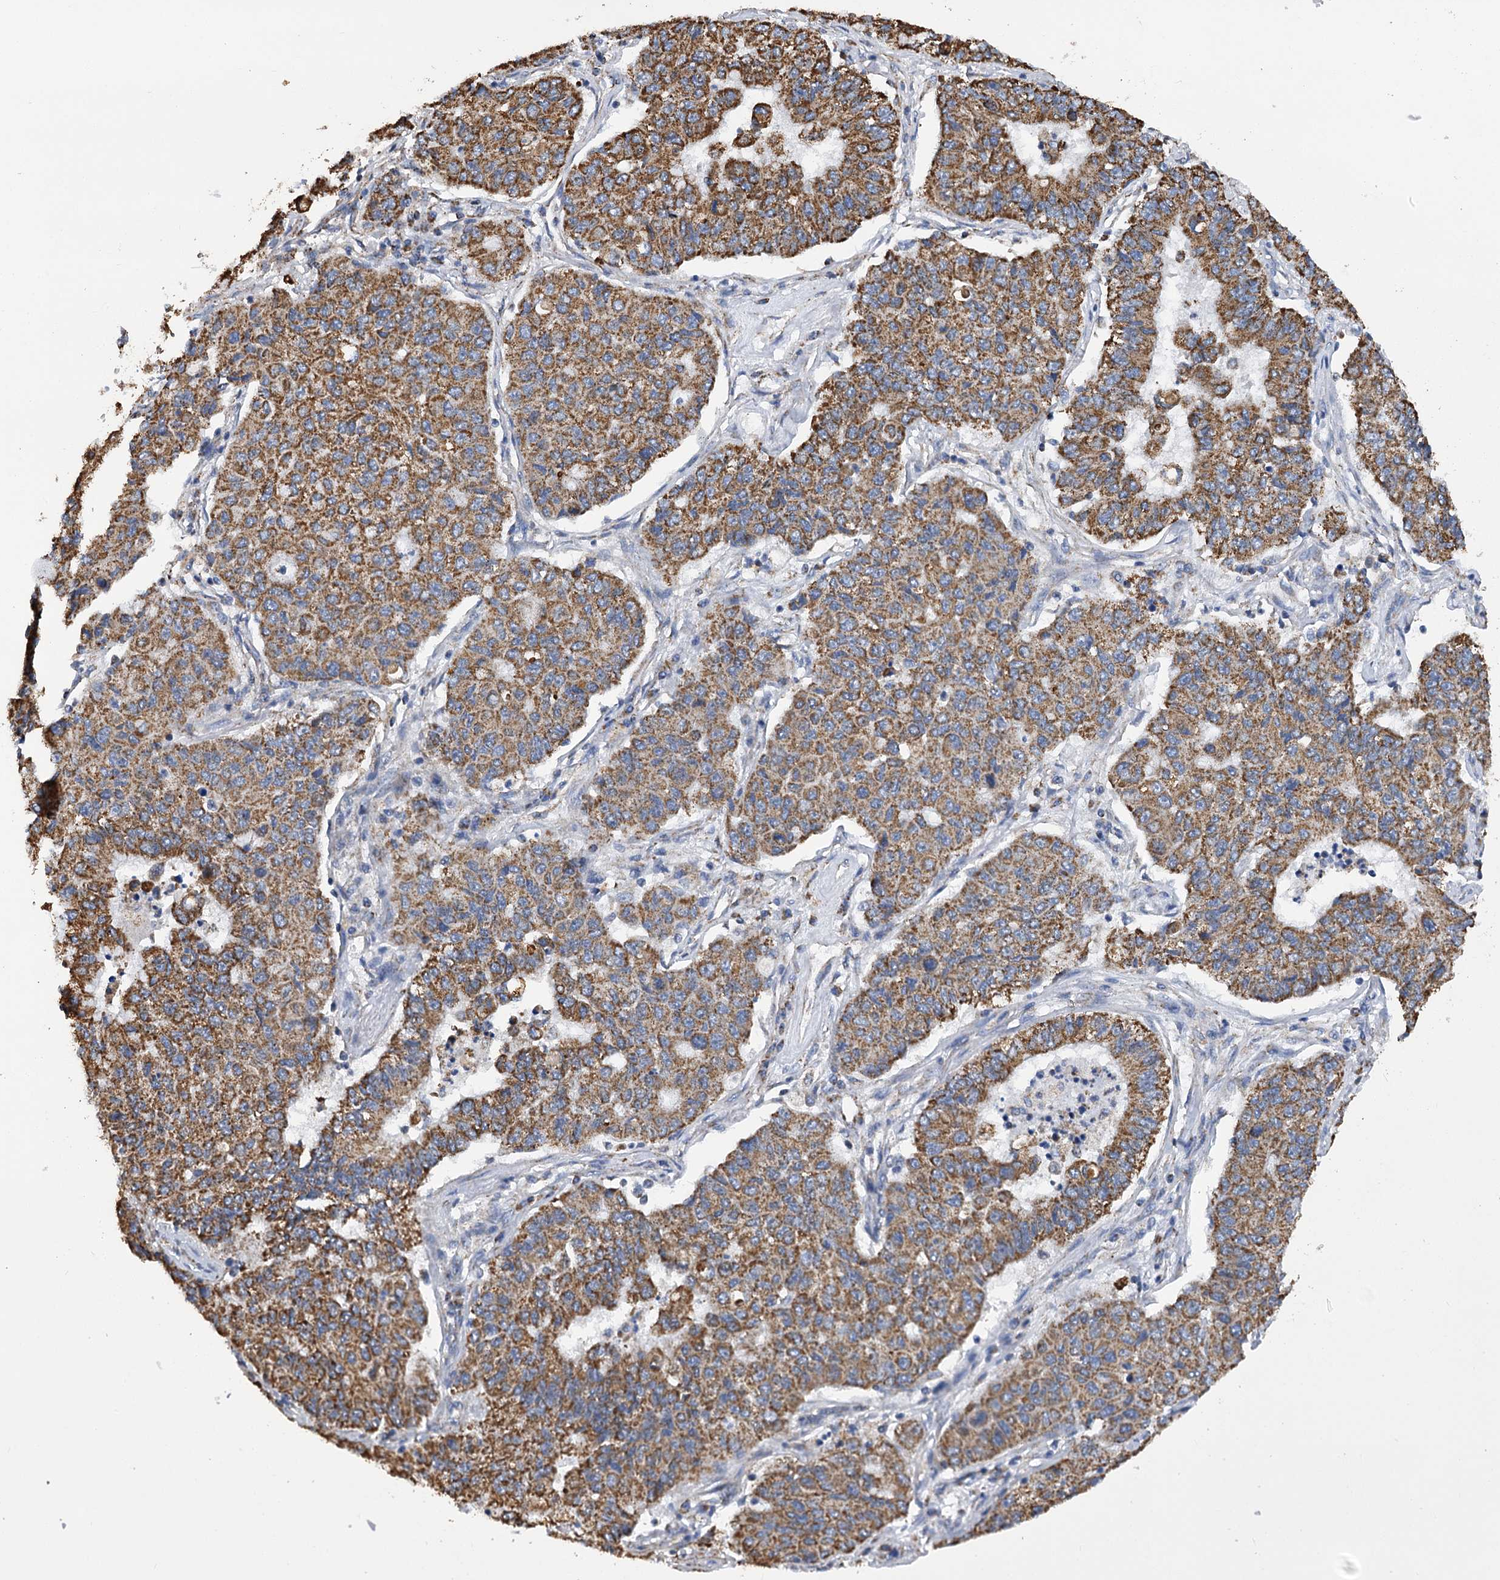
{"staining": {"intensity": "moderate", "quantity": ">75%", "location": "cytoplasmic/membranous"}, "tissue": "lung cancer", "cell_type": "Tumor cells", "image_type": "cancer", "snomed": [{"axis": "morphology", "description": "Squamous cell carcinoma, NOS"}, {"axis": "topography", "description": "Lung"}], "caption": "A medium amount of moderate cytoplasmic/membranous positivity is appreciated in about >75% of tumor cells in lung cancer tissue.", "gene": "CCDC73", "patient": {"sex": "male", "age": 74}}